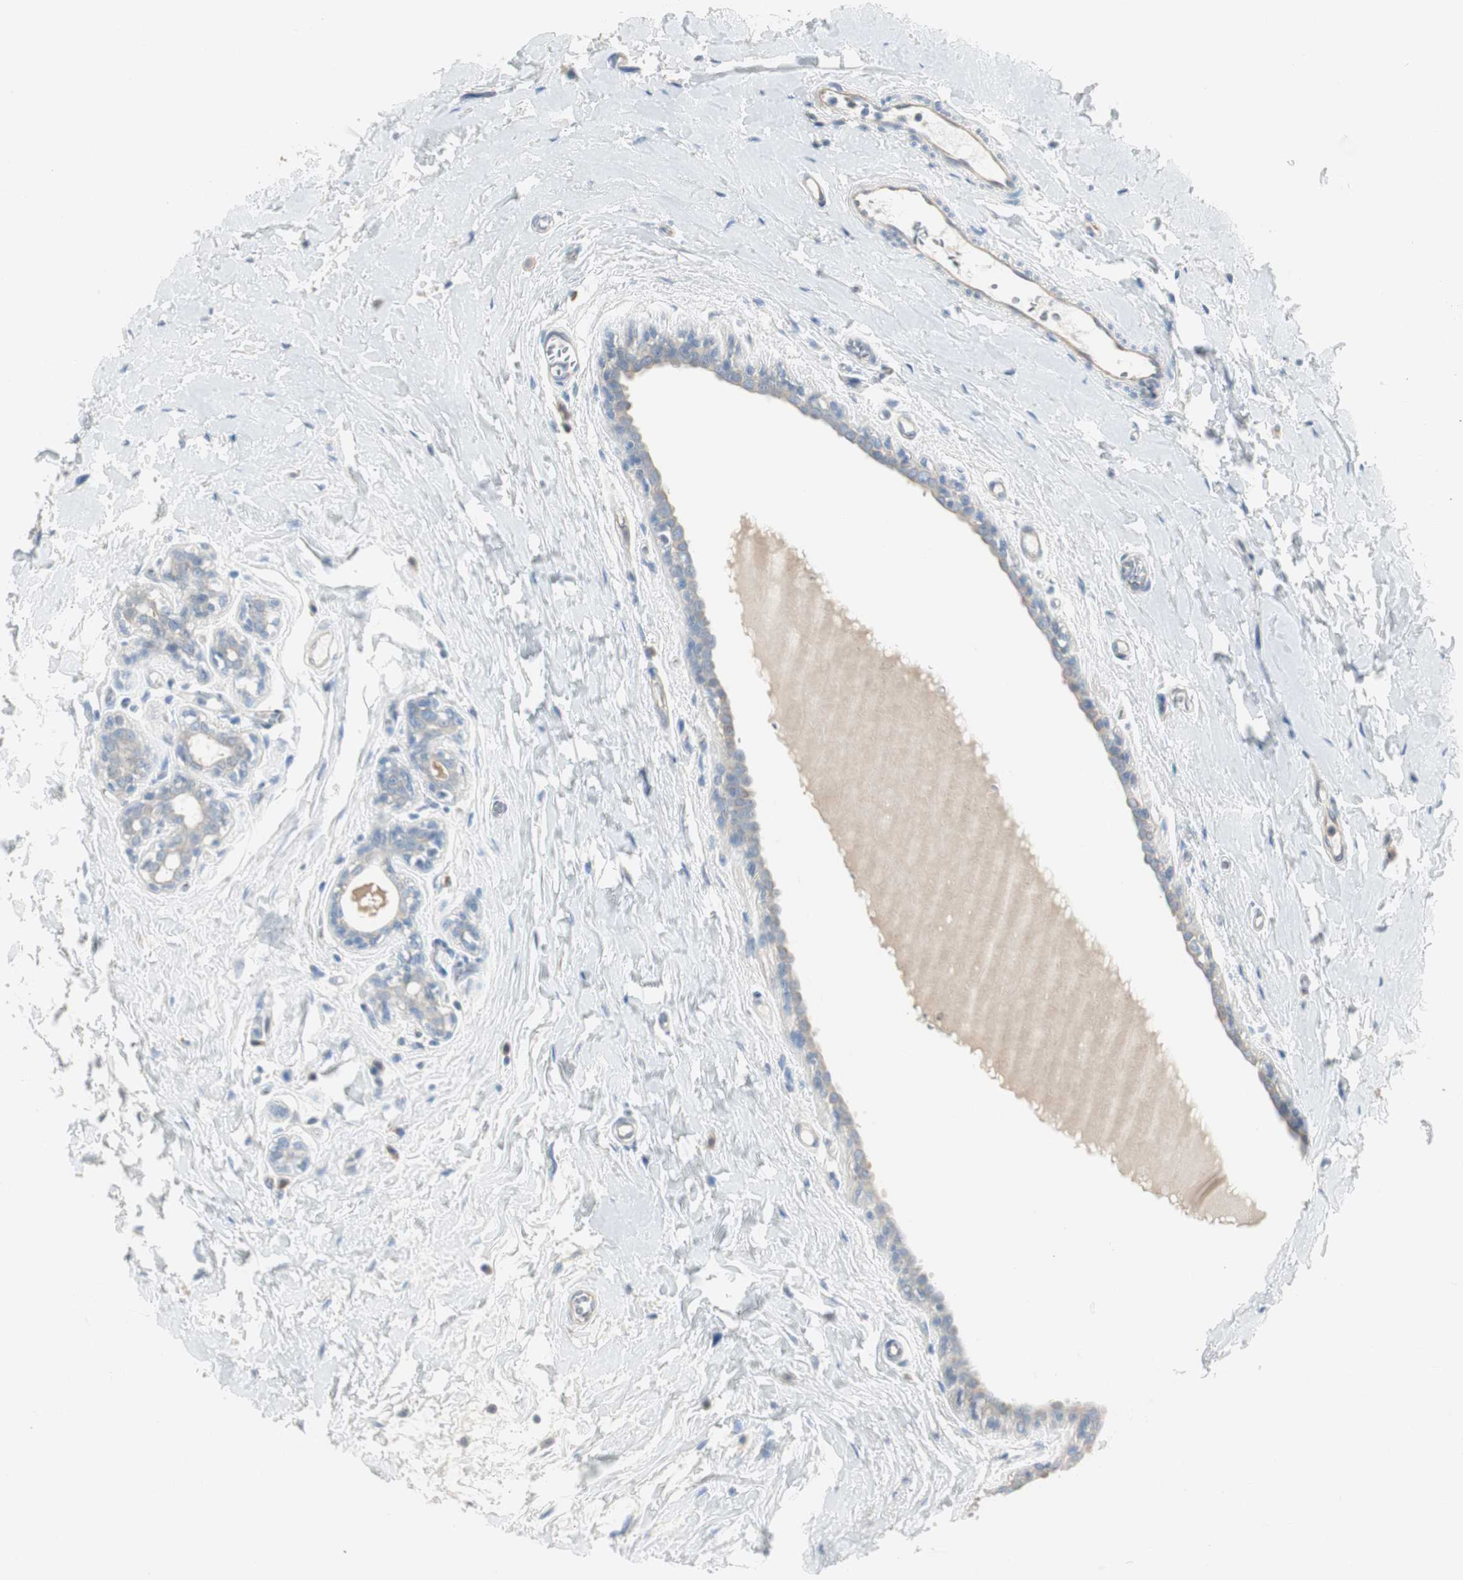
{"staining": {"intensity": "negative", "quantity": "none", "location": "none"}, "tissue": "breast cancer", "cell_type": "Tumor cells", "image_type": "cancer", "snomed": [{"axis": "morphology", "description": "Normal tissue, NOS"}, {"axis": "morphology", "description": "Duct carcinoma"}, {"axis": "topography", "description": "Breast"}], "caption": "The IHC photomicrograph has no significant staining in tumor cells of breast cancer (invasive ductal carcinoma) tissue.", "gene": "SPINK4", "patient": {"sex": "female", "age": 40}}